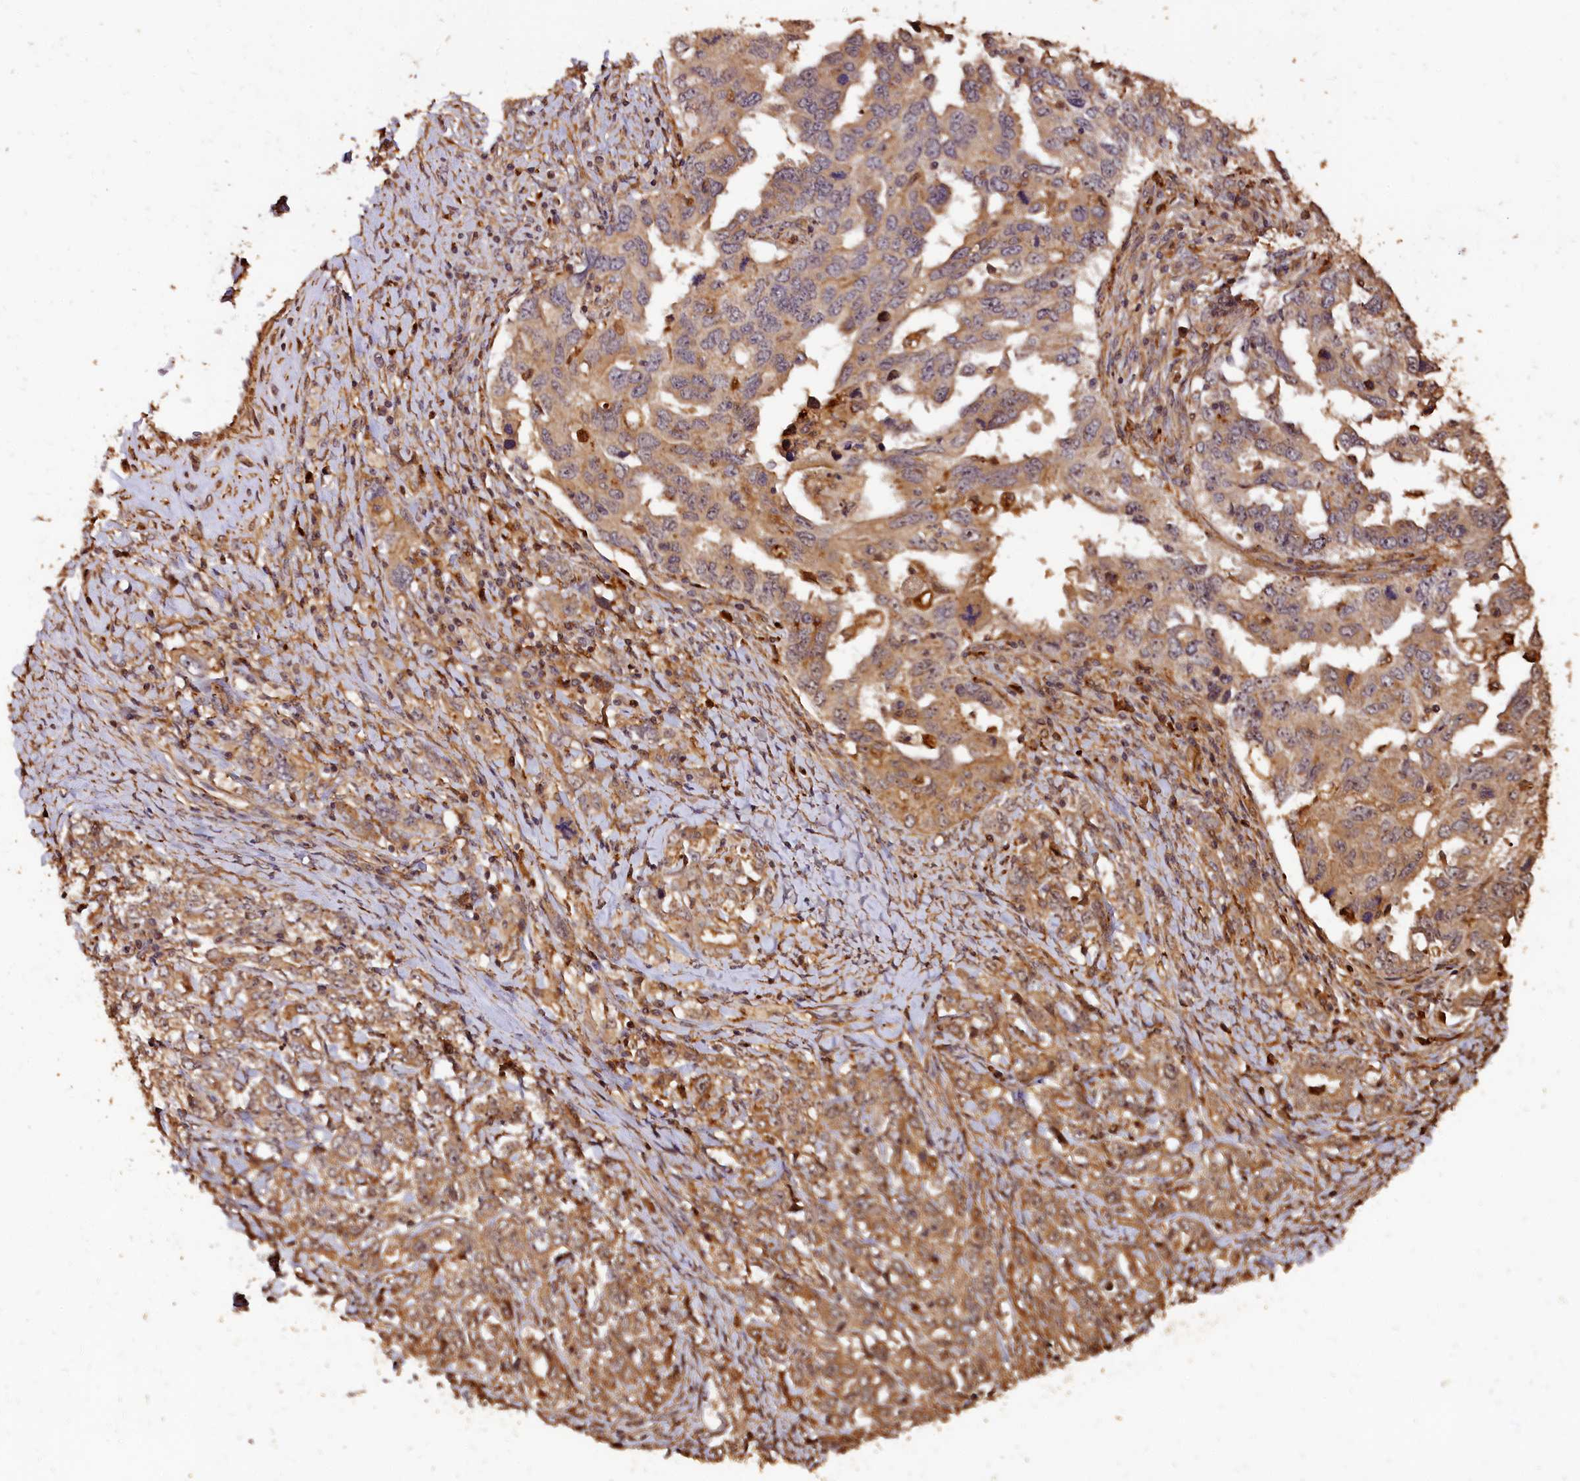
{"staining": {"intensity": "moderate", "quantity": "25%-75%", "location": "cytoplasmic/membranous"}, "tissue": "ovarian cancer", "cell_type": "Tumor cells", "image_type": "cancer", "snomed": [{"axis": "morphology", "description": "Carcinoma, endometroid"}, {"axis": "topography", "description": "Ovary"}], "caption": "Protein expression analysis of human ovarian endometroid carcinoma reveals moderate cytoplasmic/membranous positivity in approximately 25%-75% of tumor cells. (brown staining indicates protein expression, while blue staining denotes nuclei).", "gene": "MMP15", "patient": {"sex": "female", "age": 62}}